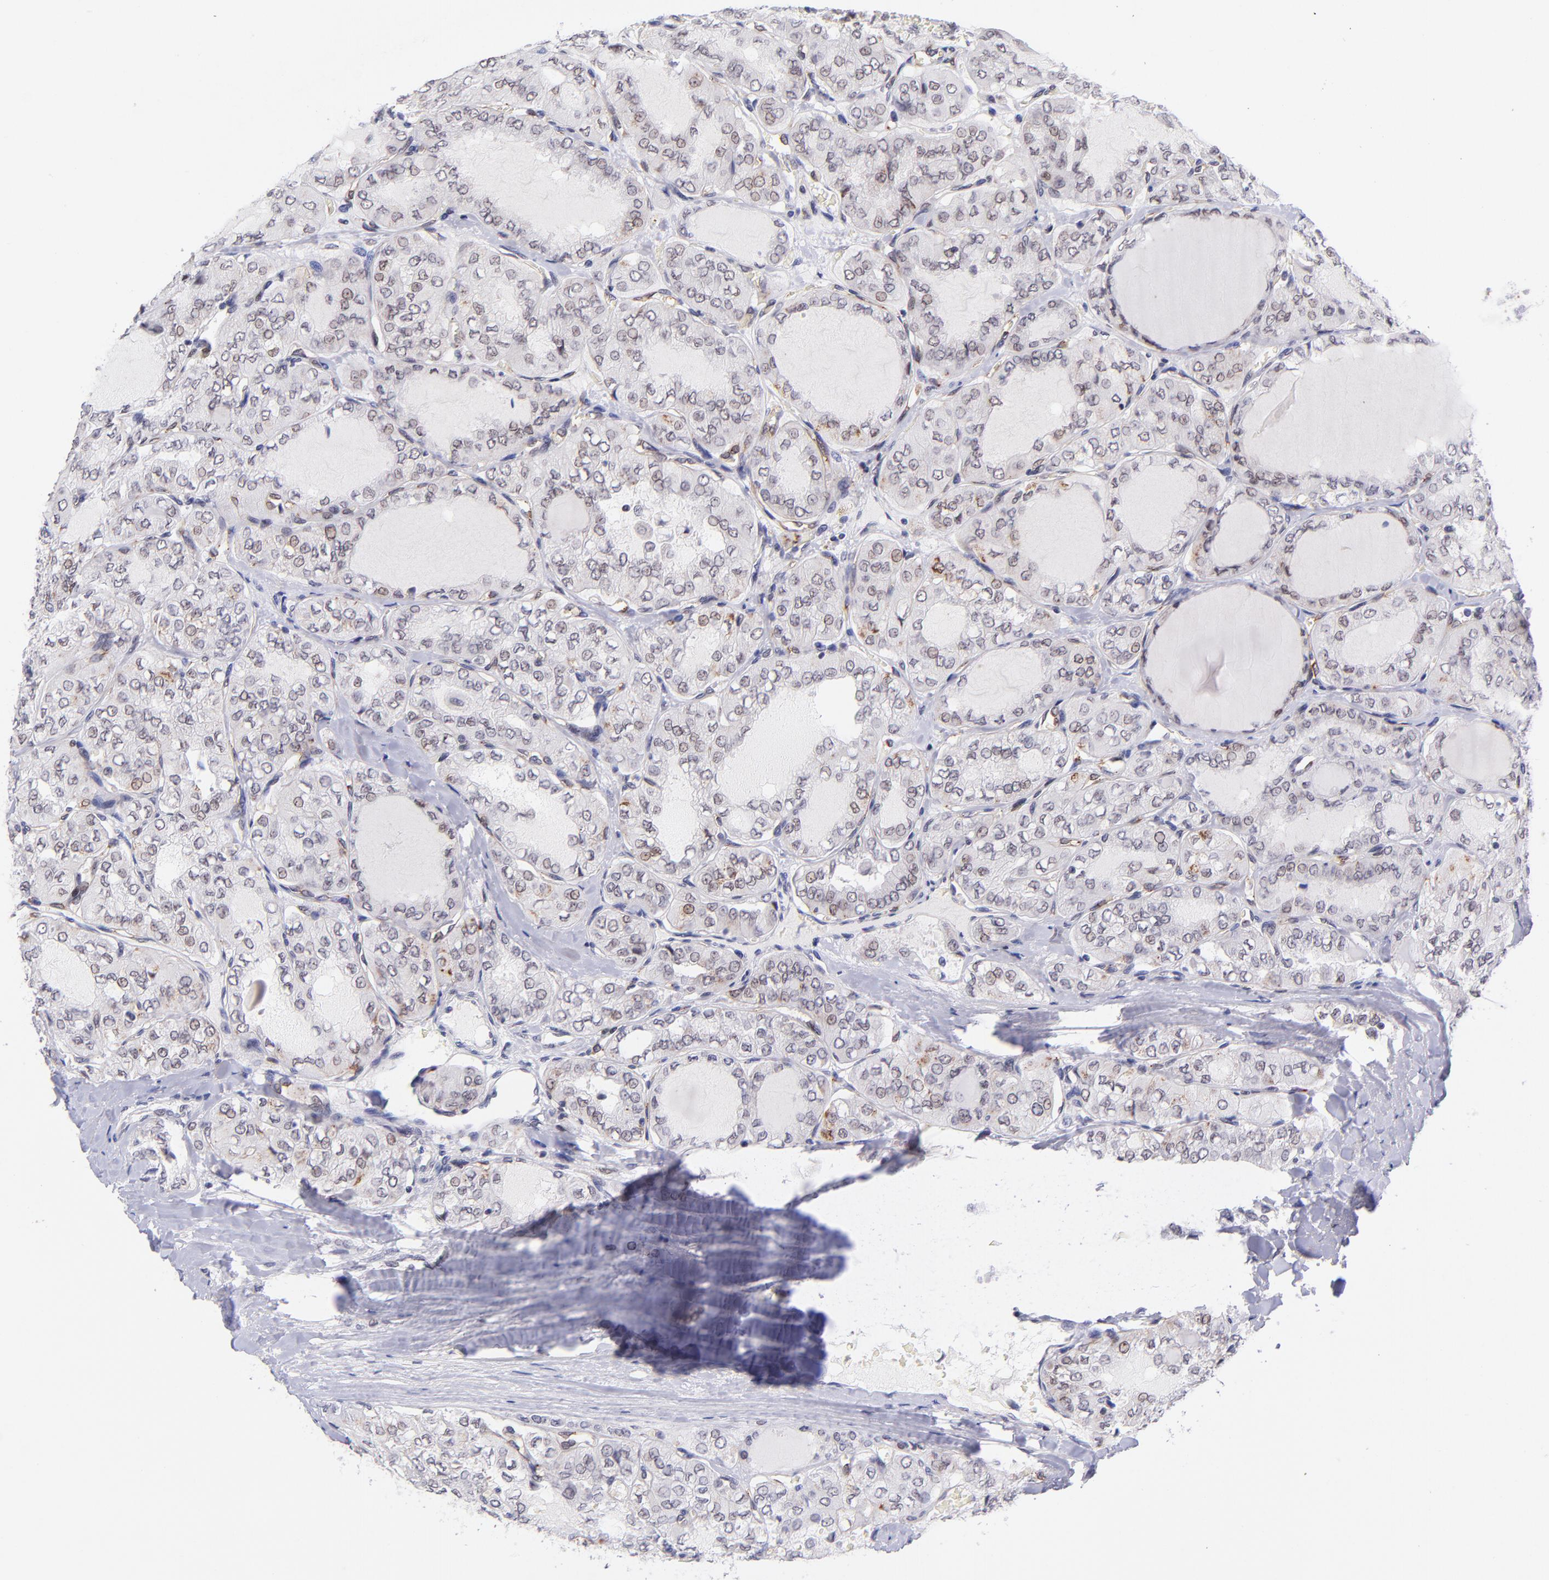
{"staining": {"intensity": "weak", "quantity": "<25%", "location": "nuclear"}, "tissue": "thyroid cancer", "cell_type": "Tumor cells", "image_type": "cancer", "snomed": [{"axis": "morphology", "description": "Papillary adenocarcinoma, NOS"}, {"axis": "topography", "description": "Thyroid gland"}], "caption": "The histopathology image demonstrates no significant expression in tumor cells of thyroid cancer. Brightfield microscopy of immunohistochemistry (IHC) stained with DAB (brown) and hematoxylin (blue), captured at high magnification.", "gene": "SOX6", "patient": {"sex": "male", "age": 20}}